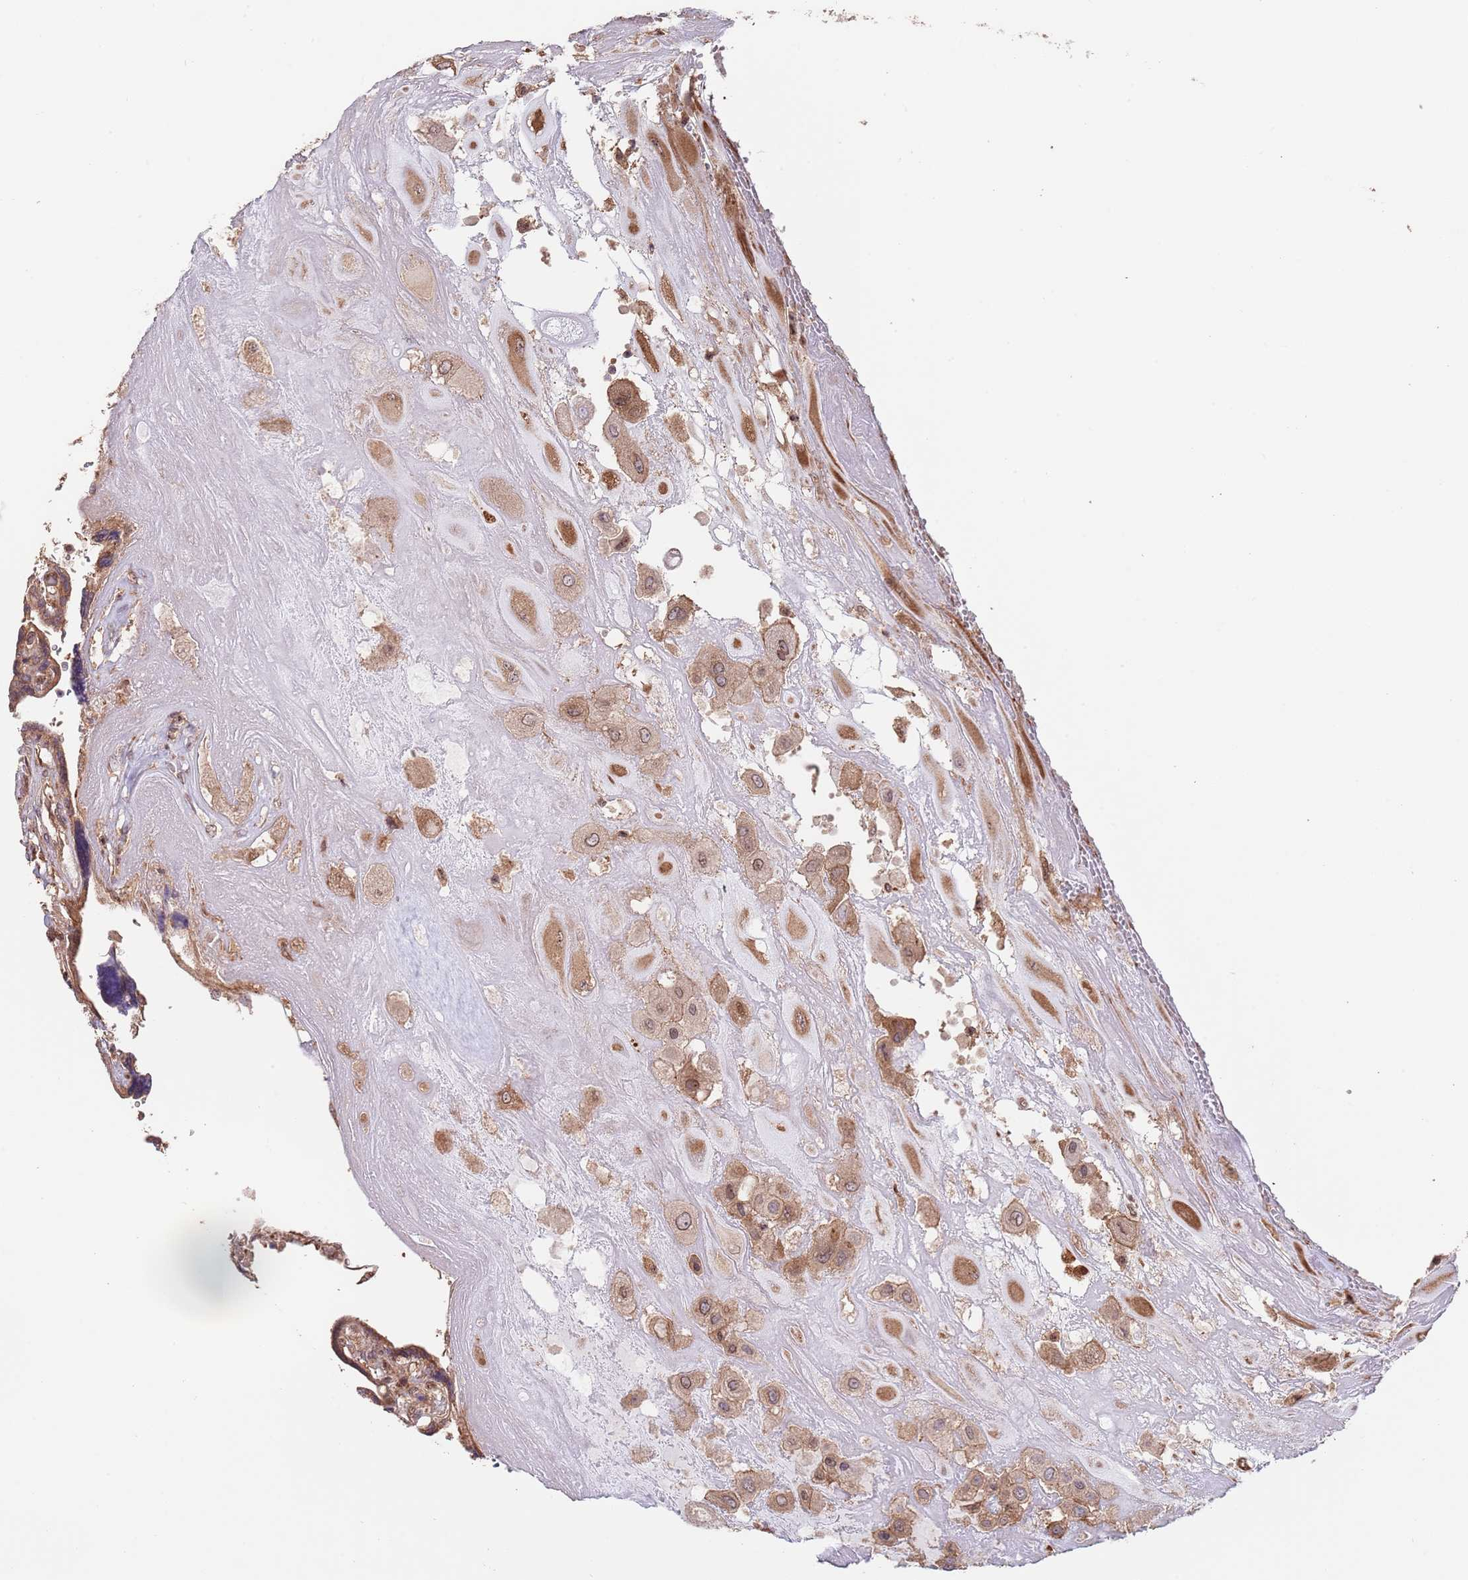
{"staining": {"intensity": "moderate", "quantity": ">75%", "location": "cytoplasmic/membranous,nuclear"}, "tissue": "placenta", "cell_type": "Decidual cells", "image_type": "normal", "snomed": [{"axis": "morphology", "description": "Normal tissue, NOS"}, {"axis": "topography", "description": "Placenta"}], "caption": "IHC (DAB) staining of normal placenta reveals moderate cytoplasmic/membranous,nuclear protein staining in approximately >75% of decidual cells. (Brightfield microscopy of DAB IHC at high magnification).", "gene": "RNF19B", "patient": {"sex": "female", "age": 32}}